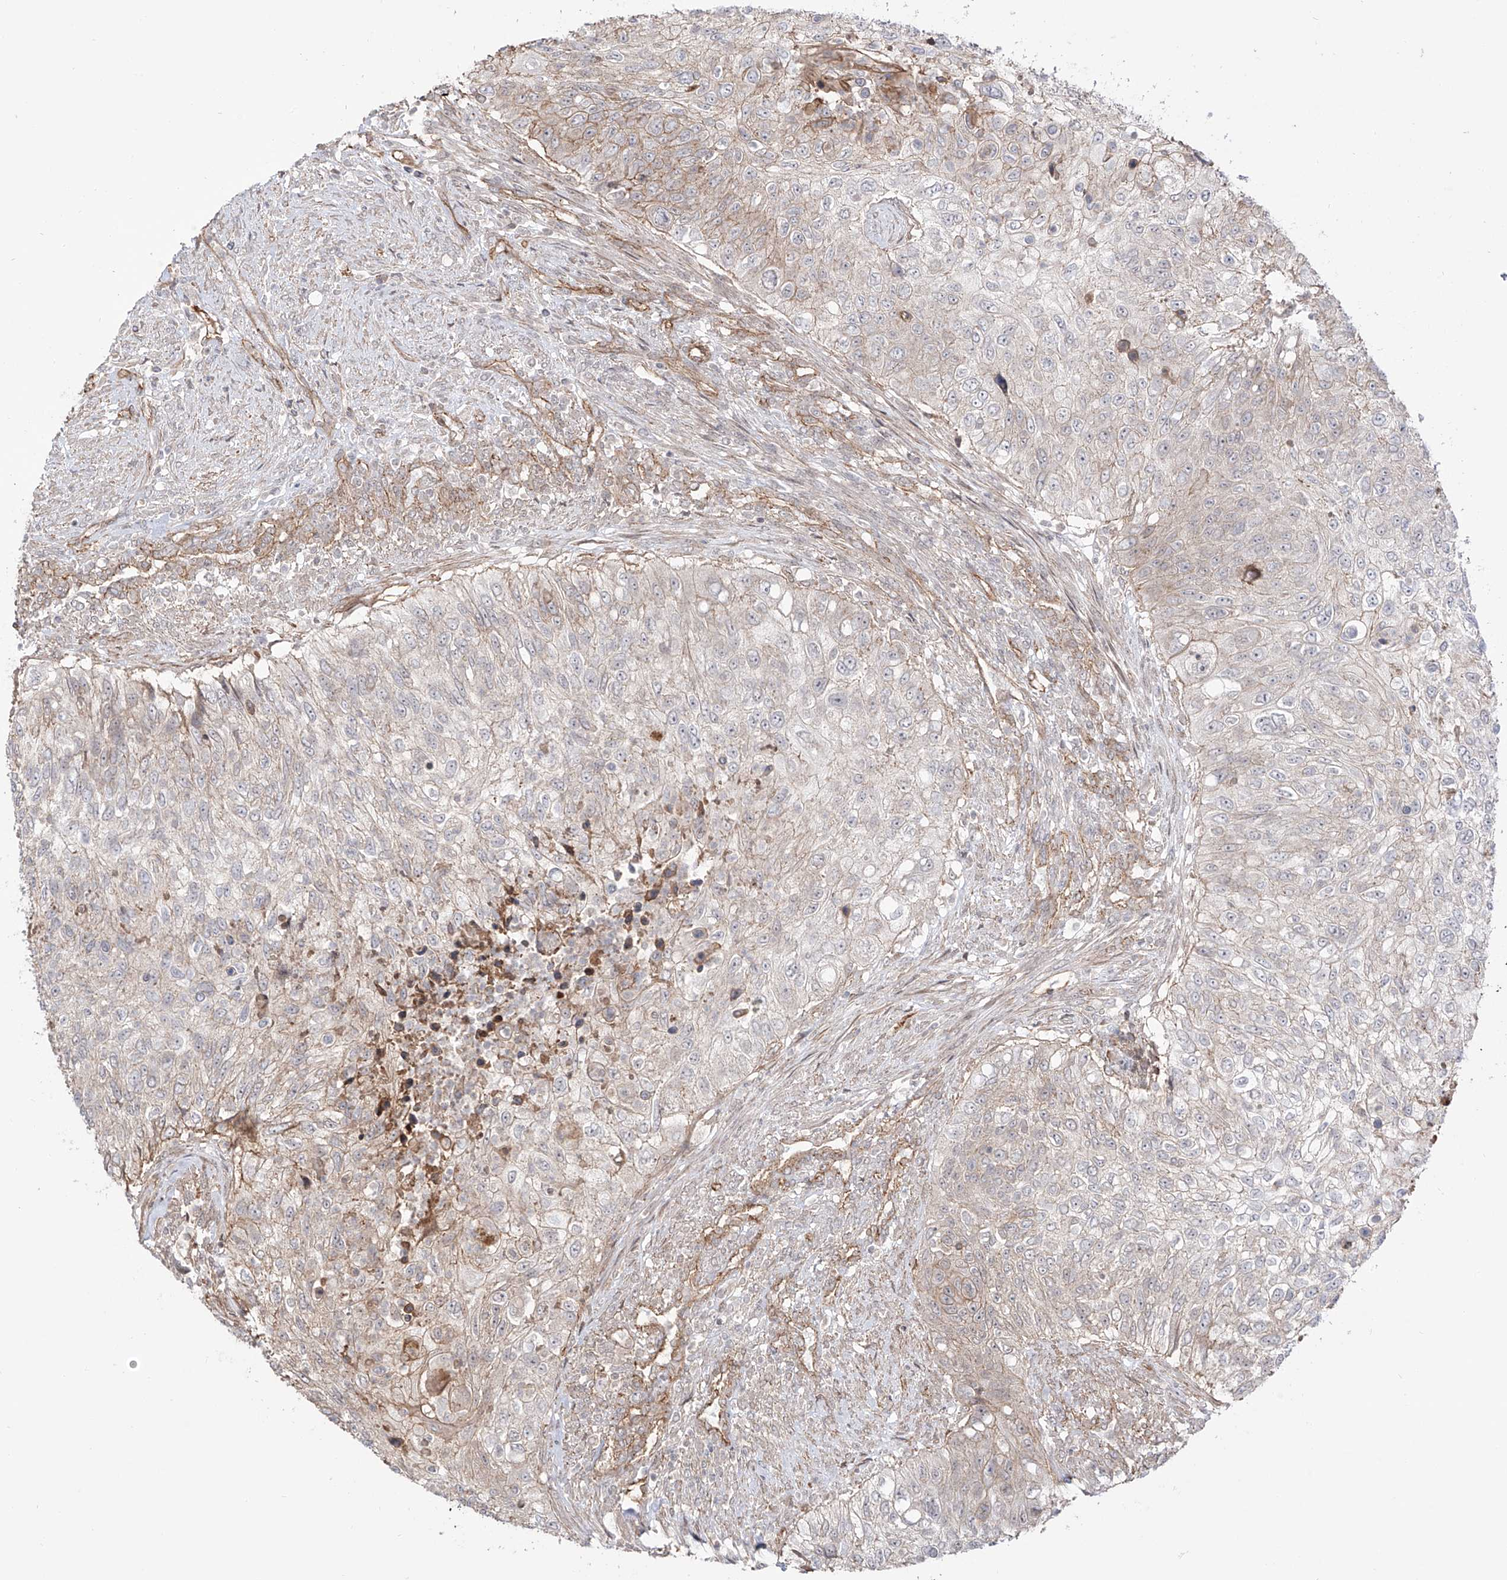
{"staining": {"intensity": "moderate", "quantity": "<25%", "location": "cytoplasmic/membranous"}, "tissue": "urothelial cancer", "cell_type": "Tumor cells", "image_type": "cancer", "snomed": [{"axis": "morphology", "description": "Urothelial carcinoma, High grade"}, {"axis": "topography", "description": "Urinary bladder"}], "caption": "This is an image of immunohistochemistry (IHC) staining of urothelial carcinoma (high-grade), which shows moderate staining in the cytoplasmic/membranous of tumor cells.", "gene": "ZNF180", "patient": {"sex": "female", "age": 60}}